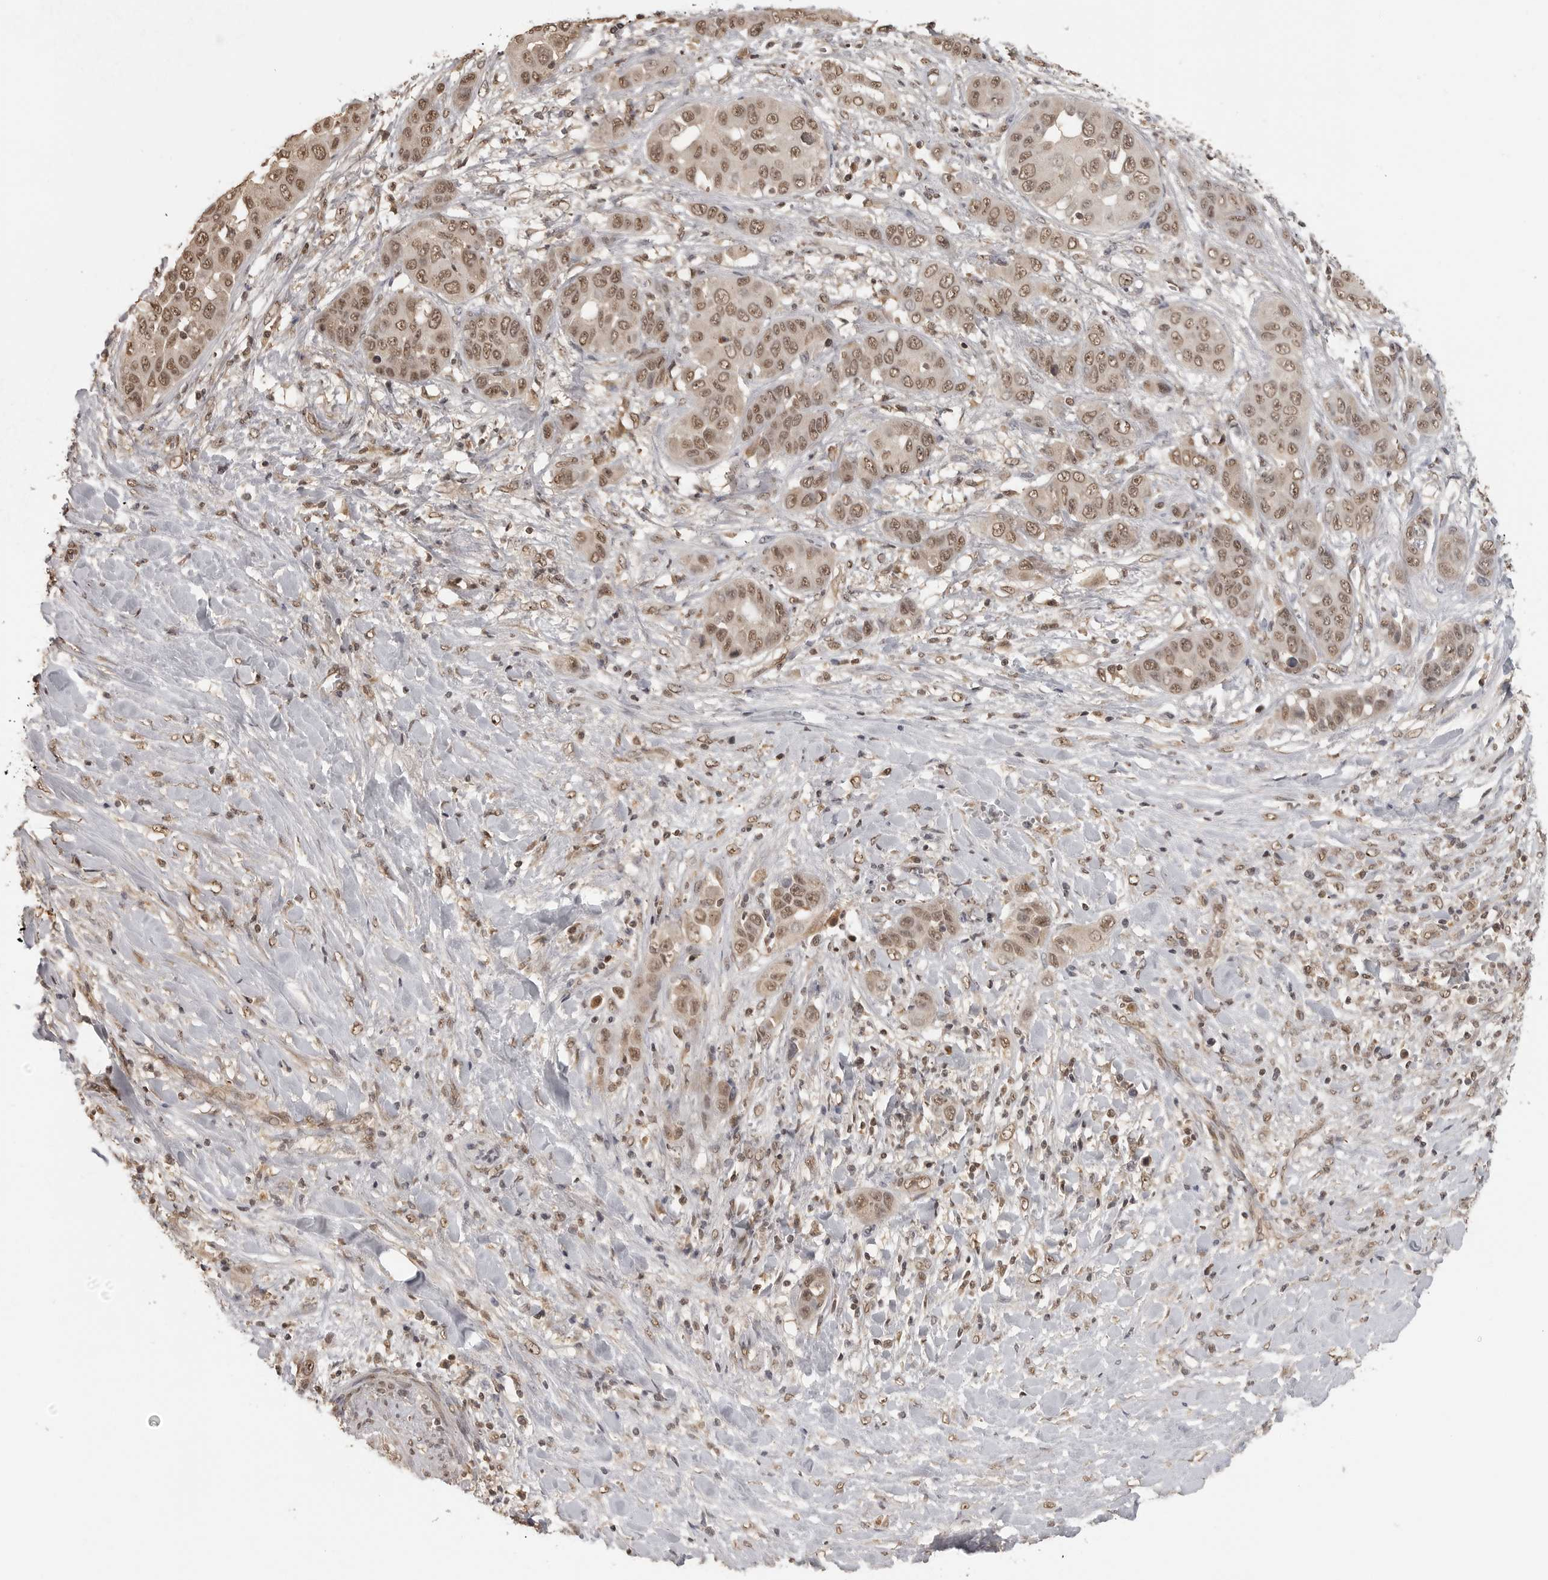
{"staining": {"intensity": "moderate", "quantity": ">75%", "location": "nuclear"}, "tissue": "liver cancer", "cell_type": "Tumor cells", "image_type": "cancer", "snomed": [{"axis": "morphology", "description": "Cholangiocarcinoma"}, {"axis": "topography", "description": "Liver"}], "caption": "Immunohistochemistry (IHC) of liver cancer (cholangiocarcinoma) displays medium levels of moderate nuclear positivity in about >75% of tumor cells.", "gene": "CLOCK", "patient": {"sex": "female", "age": 52}}